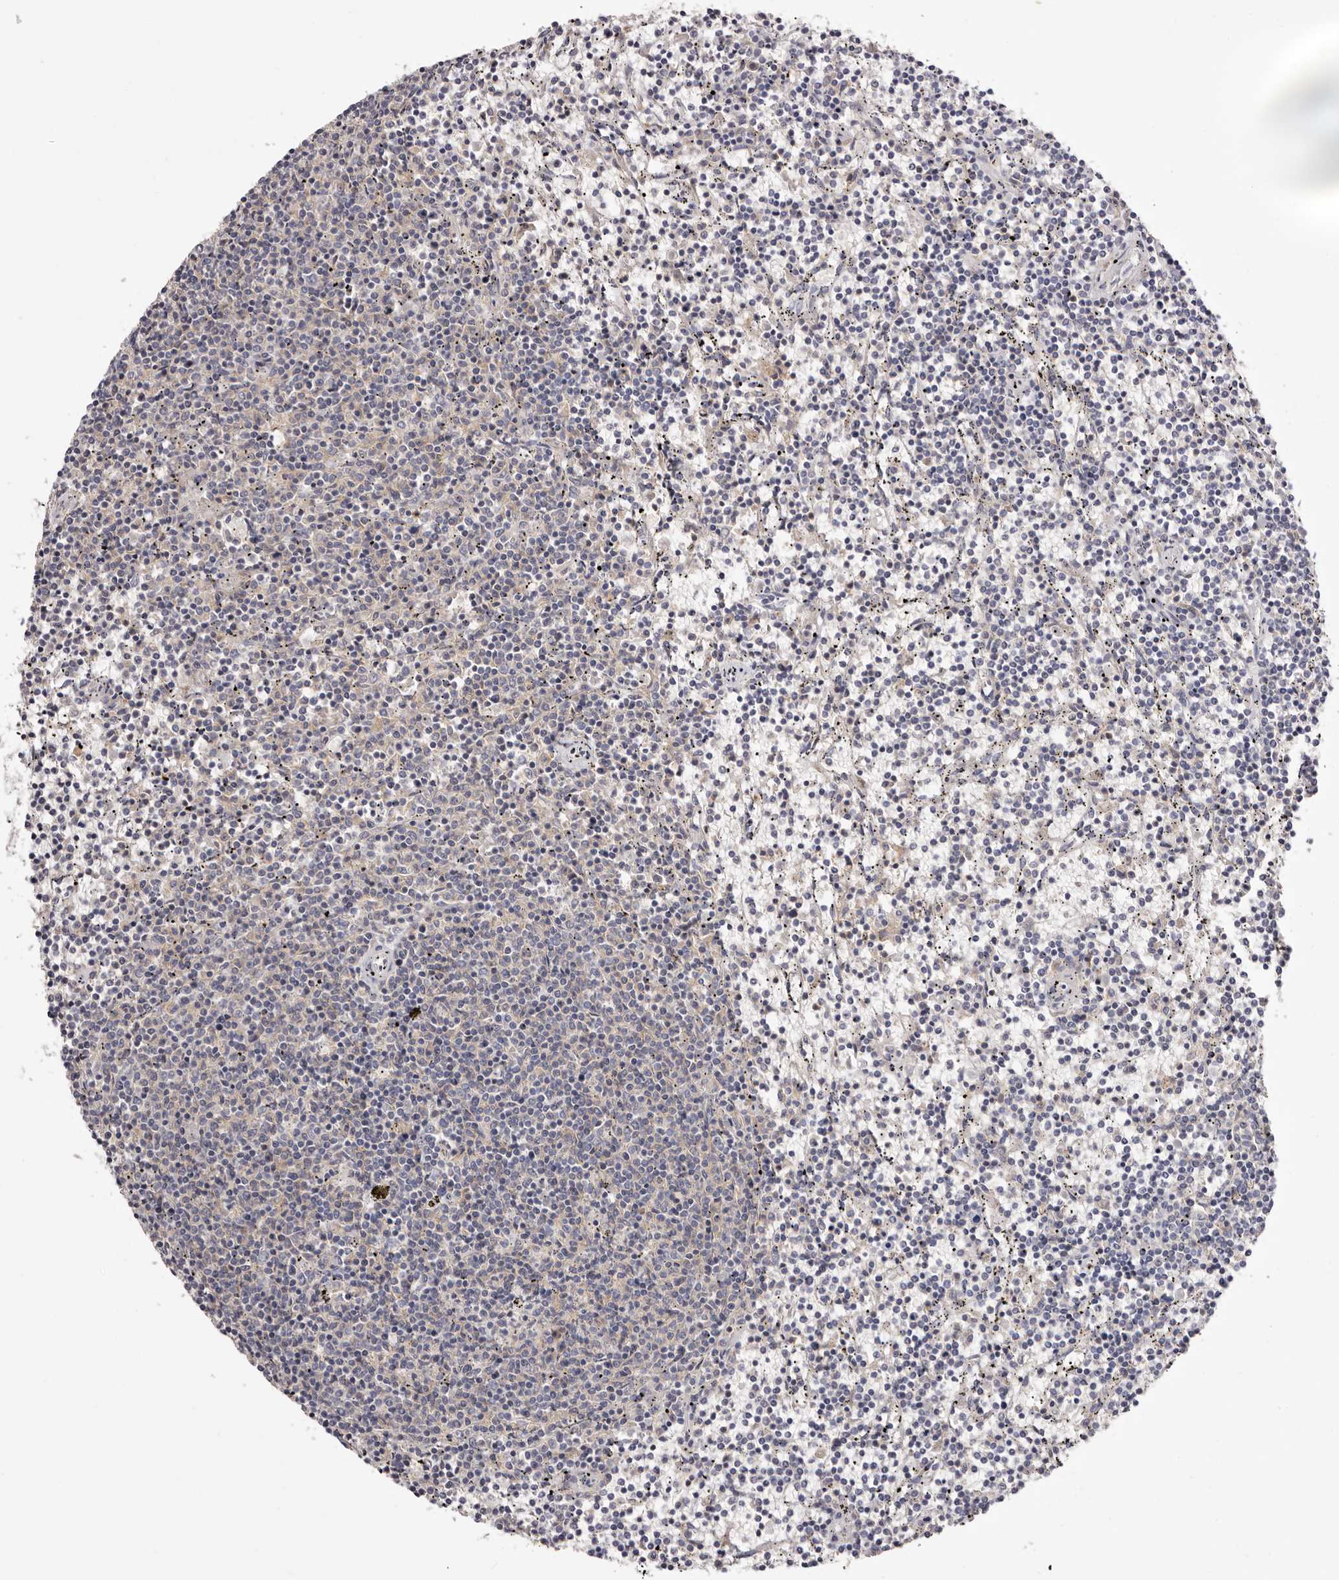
{"staining": {"intensity": "negative", "quantity": "none", "location": "none"}, "tissue": "lymphoma", "cell_type": "Tumor cells", "image_type": "cancer", "snomed": [{"axis": "morphology", "description": "Malignant lymphoma, non-Hodgkin's type, Low grade"}, {"axis": "topography", "description": "Spleen"}], "caption": "This is an immunohistochemistry histopathology image of malignant lymphoma, non-Hodgkin's type (low-grade). There is no positivity in tumor cells.", "gene": "S1PR5", "patient": {"sex": "female", "age": 50}}